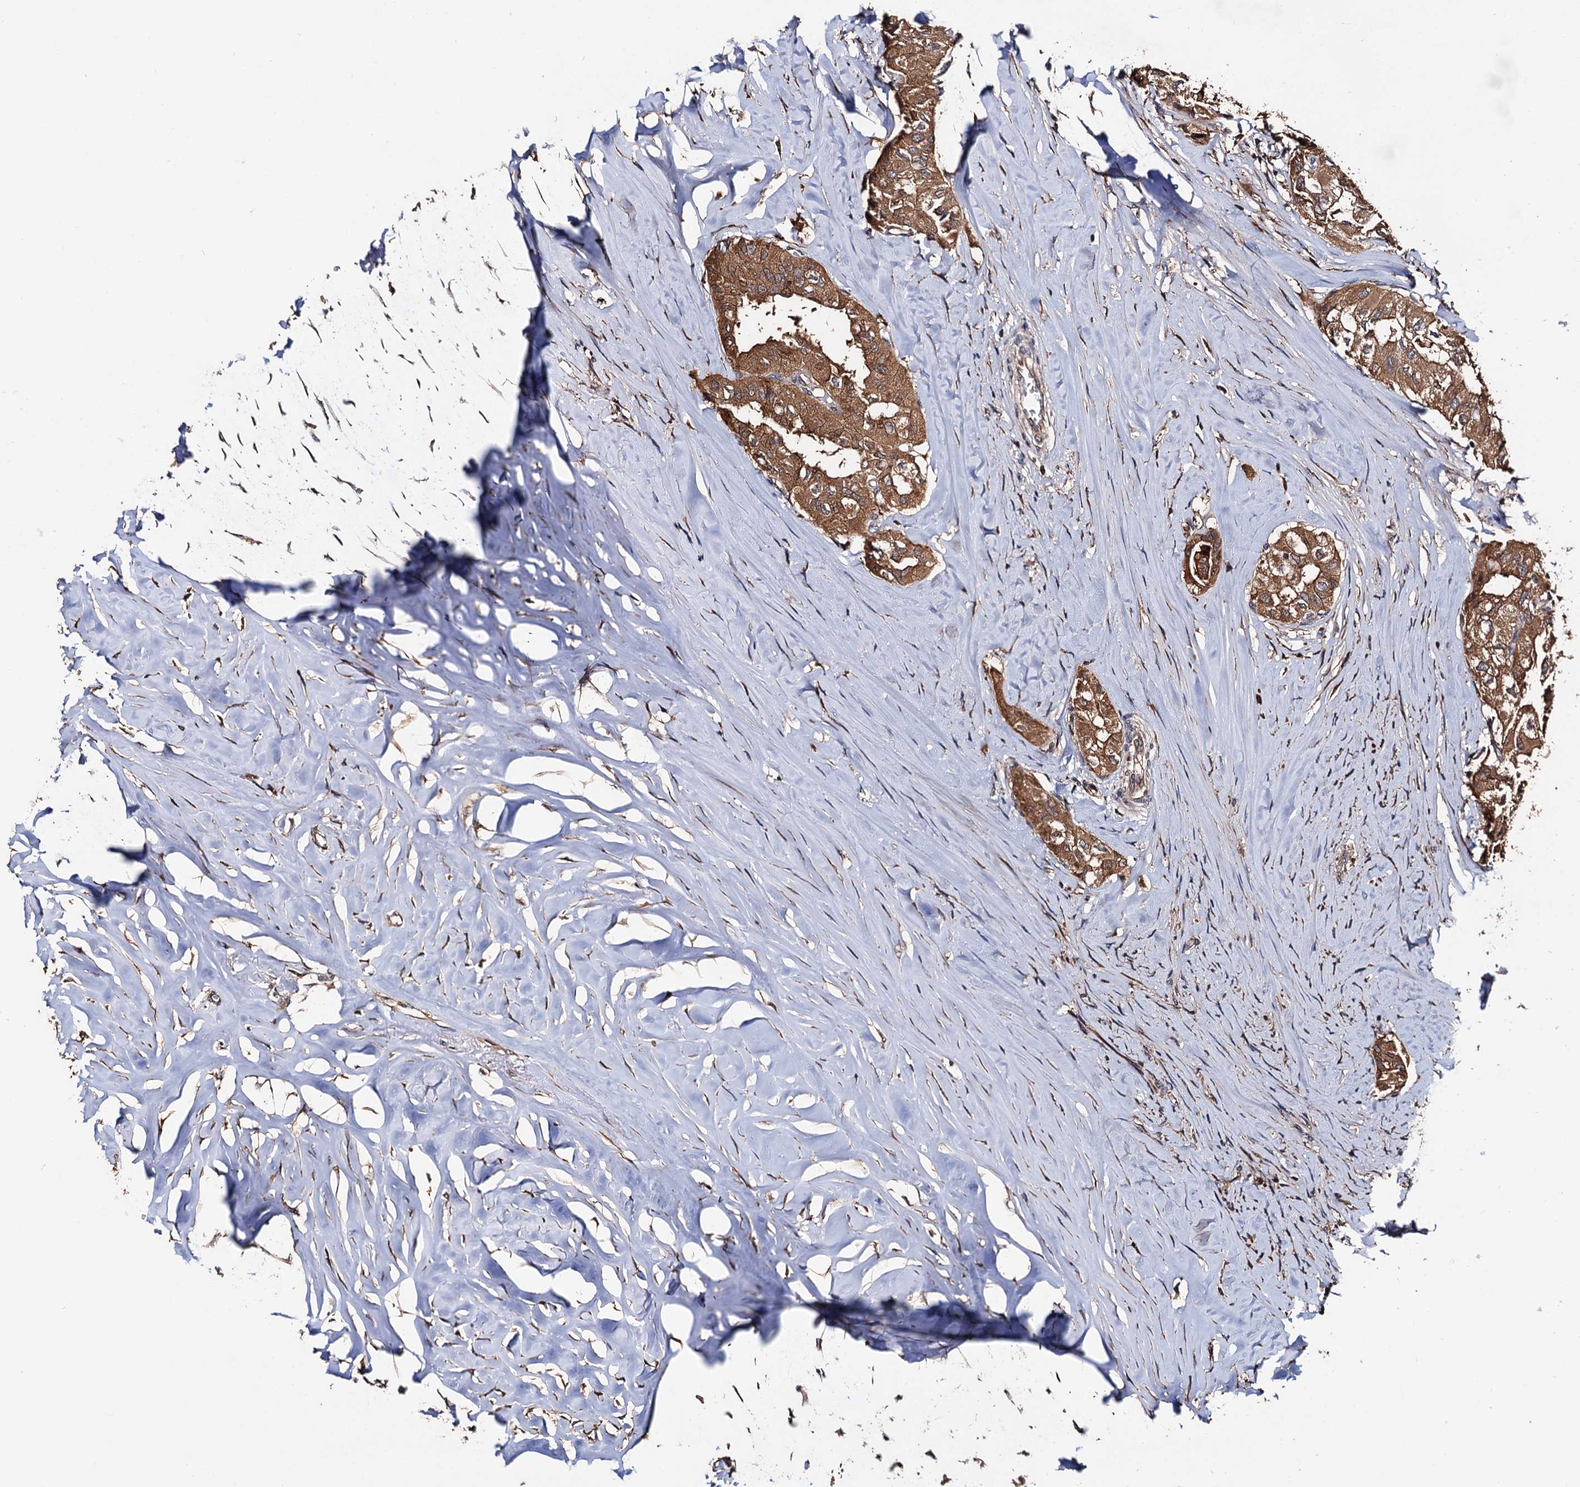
{"staining": {"intensity": "moderate", "quantity": ">75%", "location": "cytoplasmic/membranous"}, "tissue": "thyroid cancer", "cell_type": "Tumor cells", "image_type": "cancer", "snomed": [{"axis": "morphology", "description": "Papillary adenocarcinoma, NOS"}, {"axis": "topography", "description": "Thyroid gland"}], "caption": "A medium amount of moderate cytoplasmic/membranous staining is present in approximately >75% of tumor cells in thyroid cancer tissue.", "gene": "RGS11", "patient": {"sex": "female", "age": 59}}